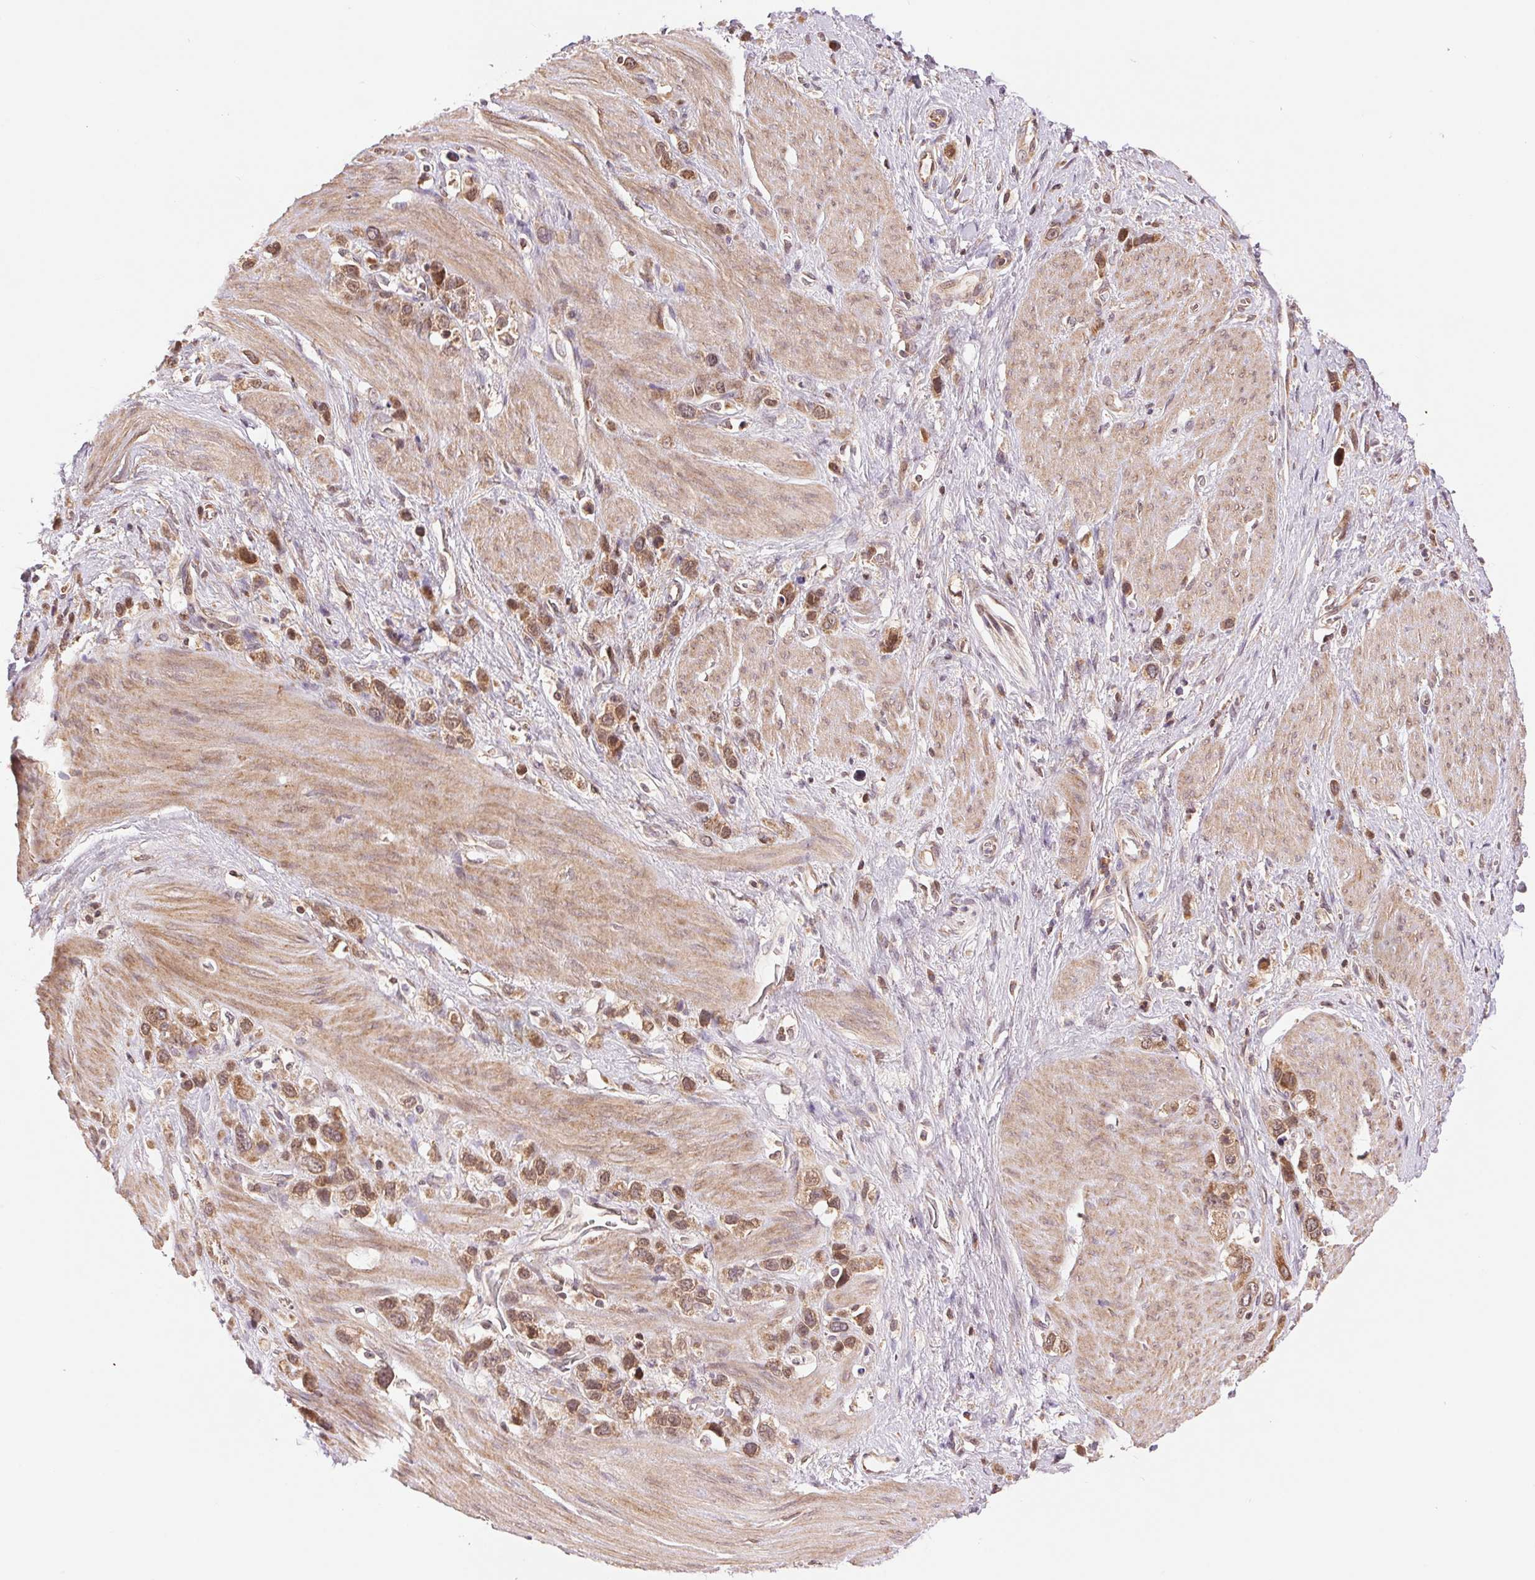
{"staining": {"intensity": "moderate", "quantity": ">75%", "location": "cytoplasmic/membranous"}, "tissue": "stomach cancer", "cell_type": "Tumor cells", "image_type": "cancer", "snomed": [{"axis": "morphology", "description": "Adenocarcinoma, NOS"}, {"axis": "topography", "description": "Stomach"}], "caption": "Immunohistochemical staining of human stomach cancer displays medium levels of moderate cytoplasmic/membranous protein staining in about >75% of tumor cells.", "gene": "BTF3L4", "patient": {"sex": "female", "age": 65}}